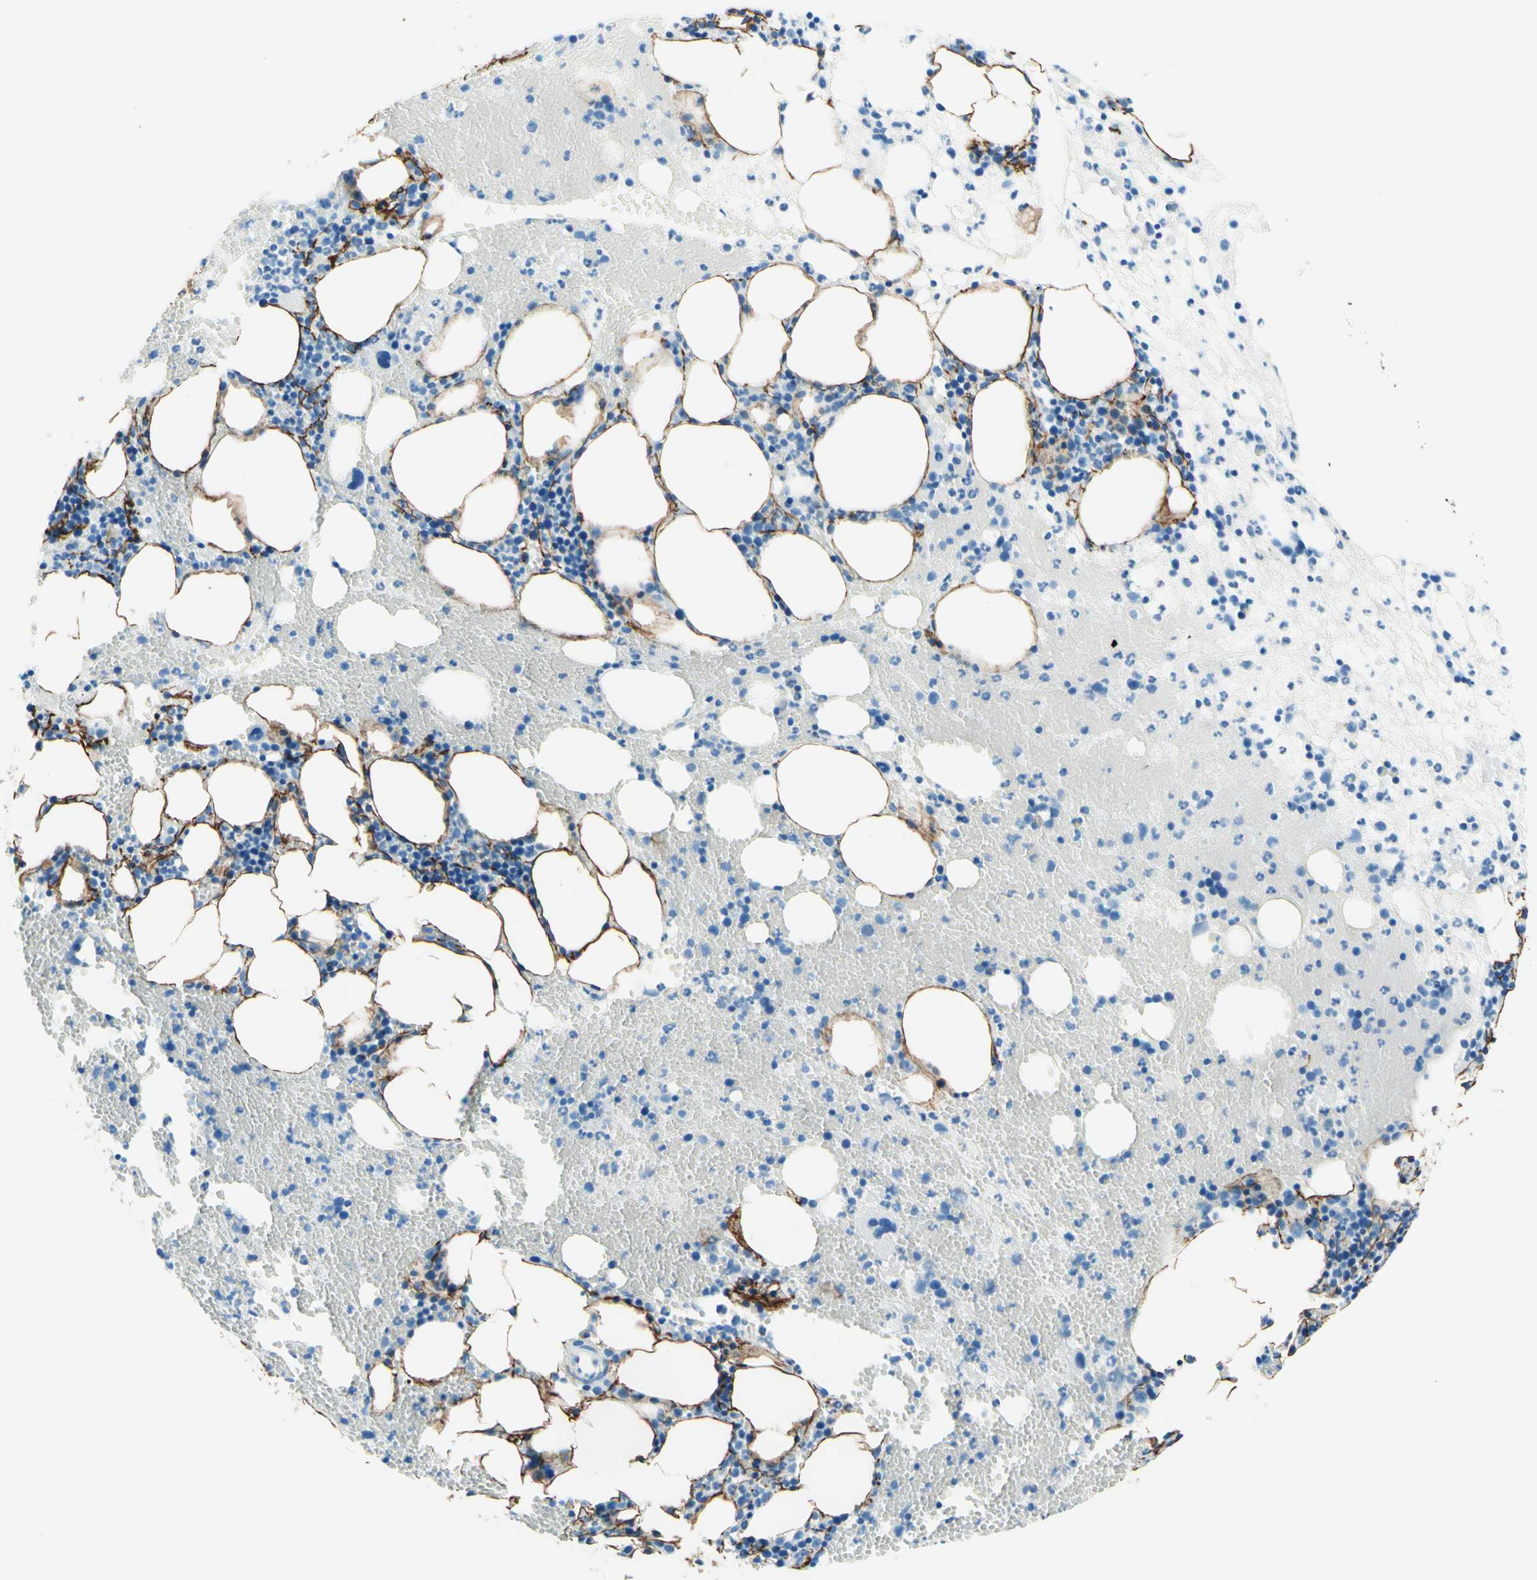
{"staining": {"intensity": "negative", "quantity": "none", "location": "none"}, "tissue": "bone marrow", "cell_type": "Hematopoietic cells", "image_type": "normal", "snomed": [{"axis": "morphology", "description": "Normal tissue, NOS"}, {"axis": "morphology", "description": "Inflammation, NOS"}, {"axis": "topography", "description": "Bone marrow"}], "caption": "Bone marrow was stained to show a protein in brown. There is no significant expression in hematopoietic cells. The staining was performed using DAB (3,3'-diaminobenzidine) to visualize the protein expression in brown, while the nuclei were stained in blue with hematoxylin (Magnification: 20x).", "gene": "MFAP5", "patient": {"sex": "female", "age": 79}}